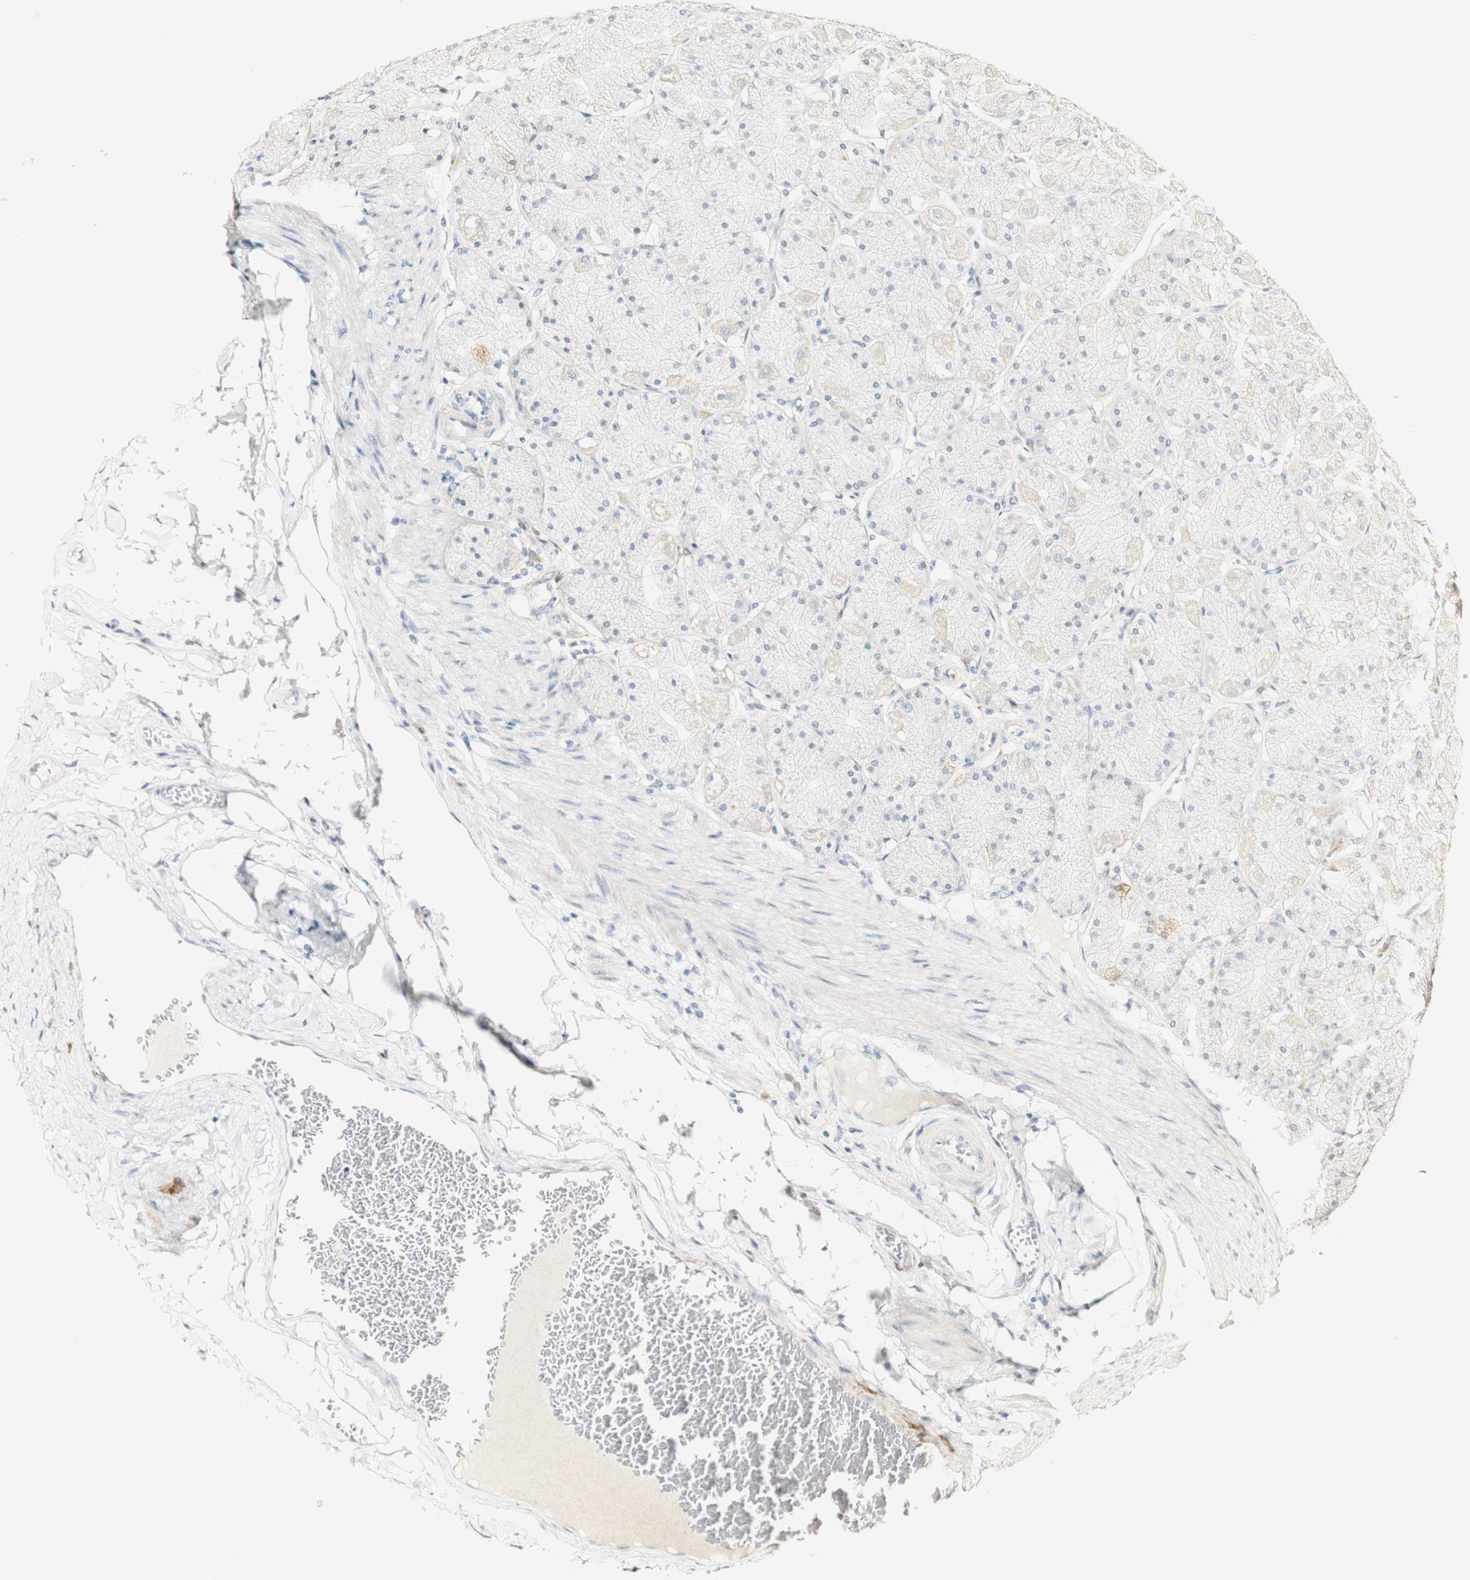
{"staining": {"intensity": "negative", "quantity": "none", "location": "none"}, "tissue": "stomach", "cell_type": "Glandular cells", "image_type": "normal", "snomed": [{"axis": "morphology", "description": "Normal tissue, NOS"}, {"axis": "topography", "description": "Stomach, upper"}], "caption": "Protein analysis of unremarkable stomach reveals no significant positivity in glandular cells. (DAB immunohistochemistry (IHC) visualized using brightfield microscopy, high magnification).", "gene": "FMO3", "patient": {"sex": "female", "age": 56}}